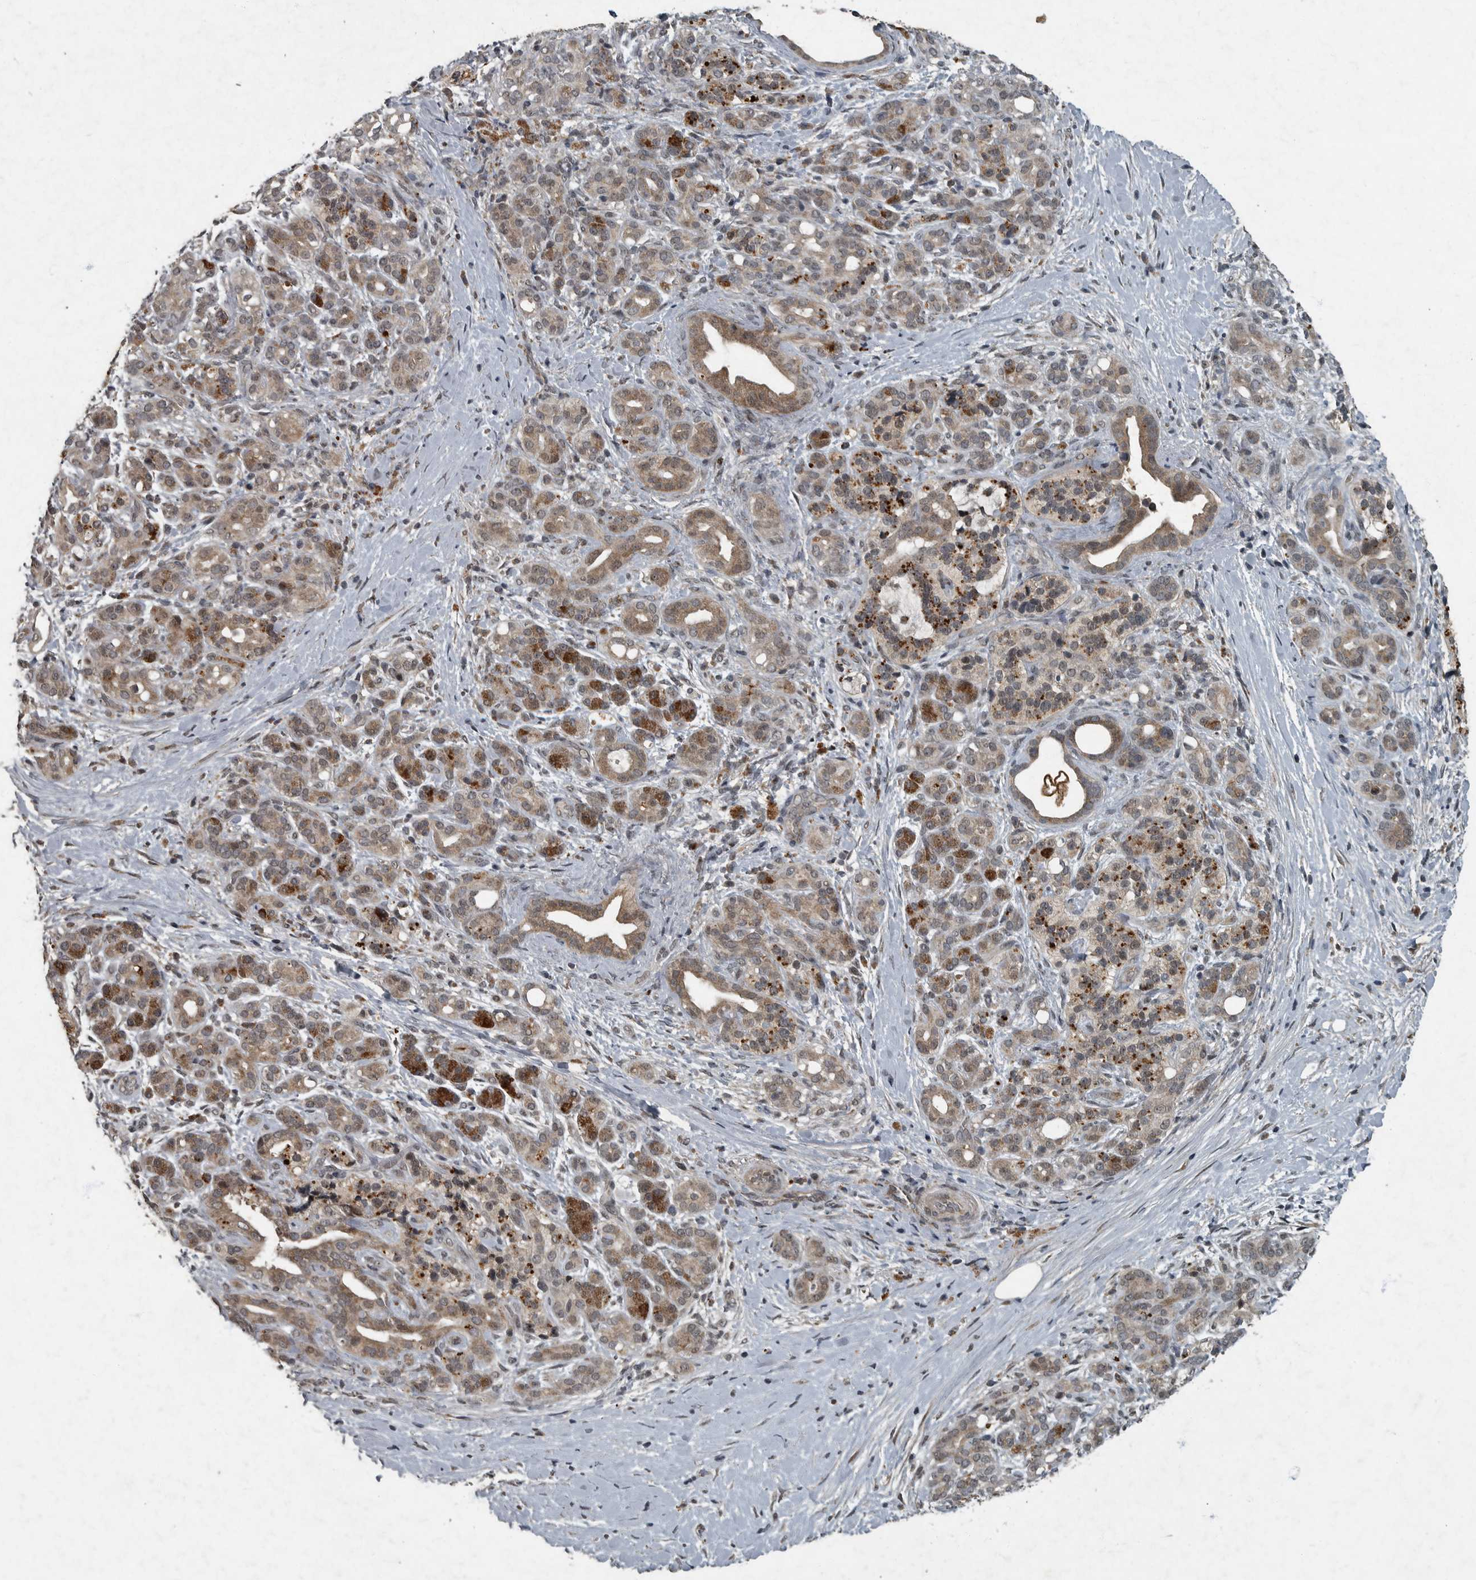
{"staining": {"intensity": "weak", "quantity": ">75%", "location": "cytoplasmic/membranous,nuclear"}, "tissue": "pancreatic cancer", "cell_type": "Tumor cells", "image_type": "cancer", "snomed": [{"axis": "morphology", "description": "Adenocarcinoma, NOS"}, {"axis": "topography", "description": "Pancreas"}], "caption": "An image showing weak cytoplasmic/membranous and nuclear expression in about >75% of tumor cells in pancreatic cancer, as visualized by brown immunohistochemical staining.", "gene": "FOXO1", "patient": {"sex": "male", "age": 58}}